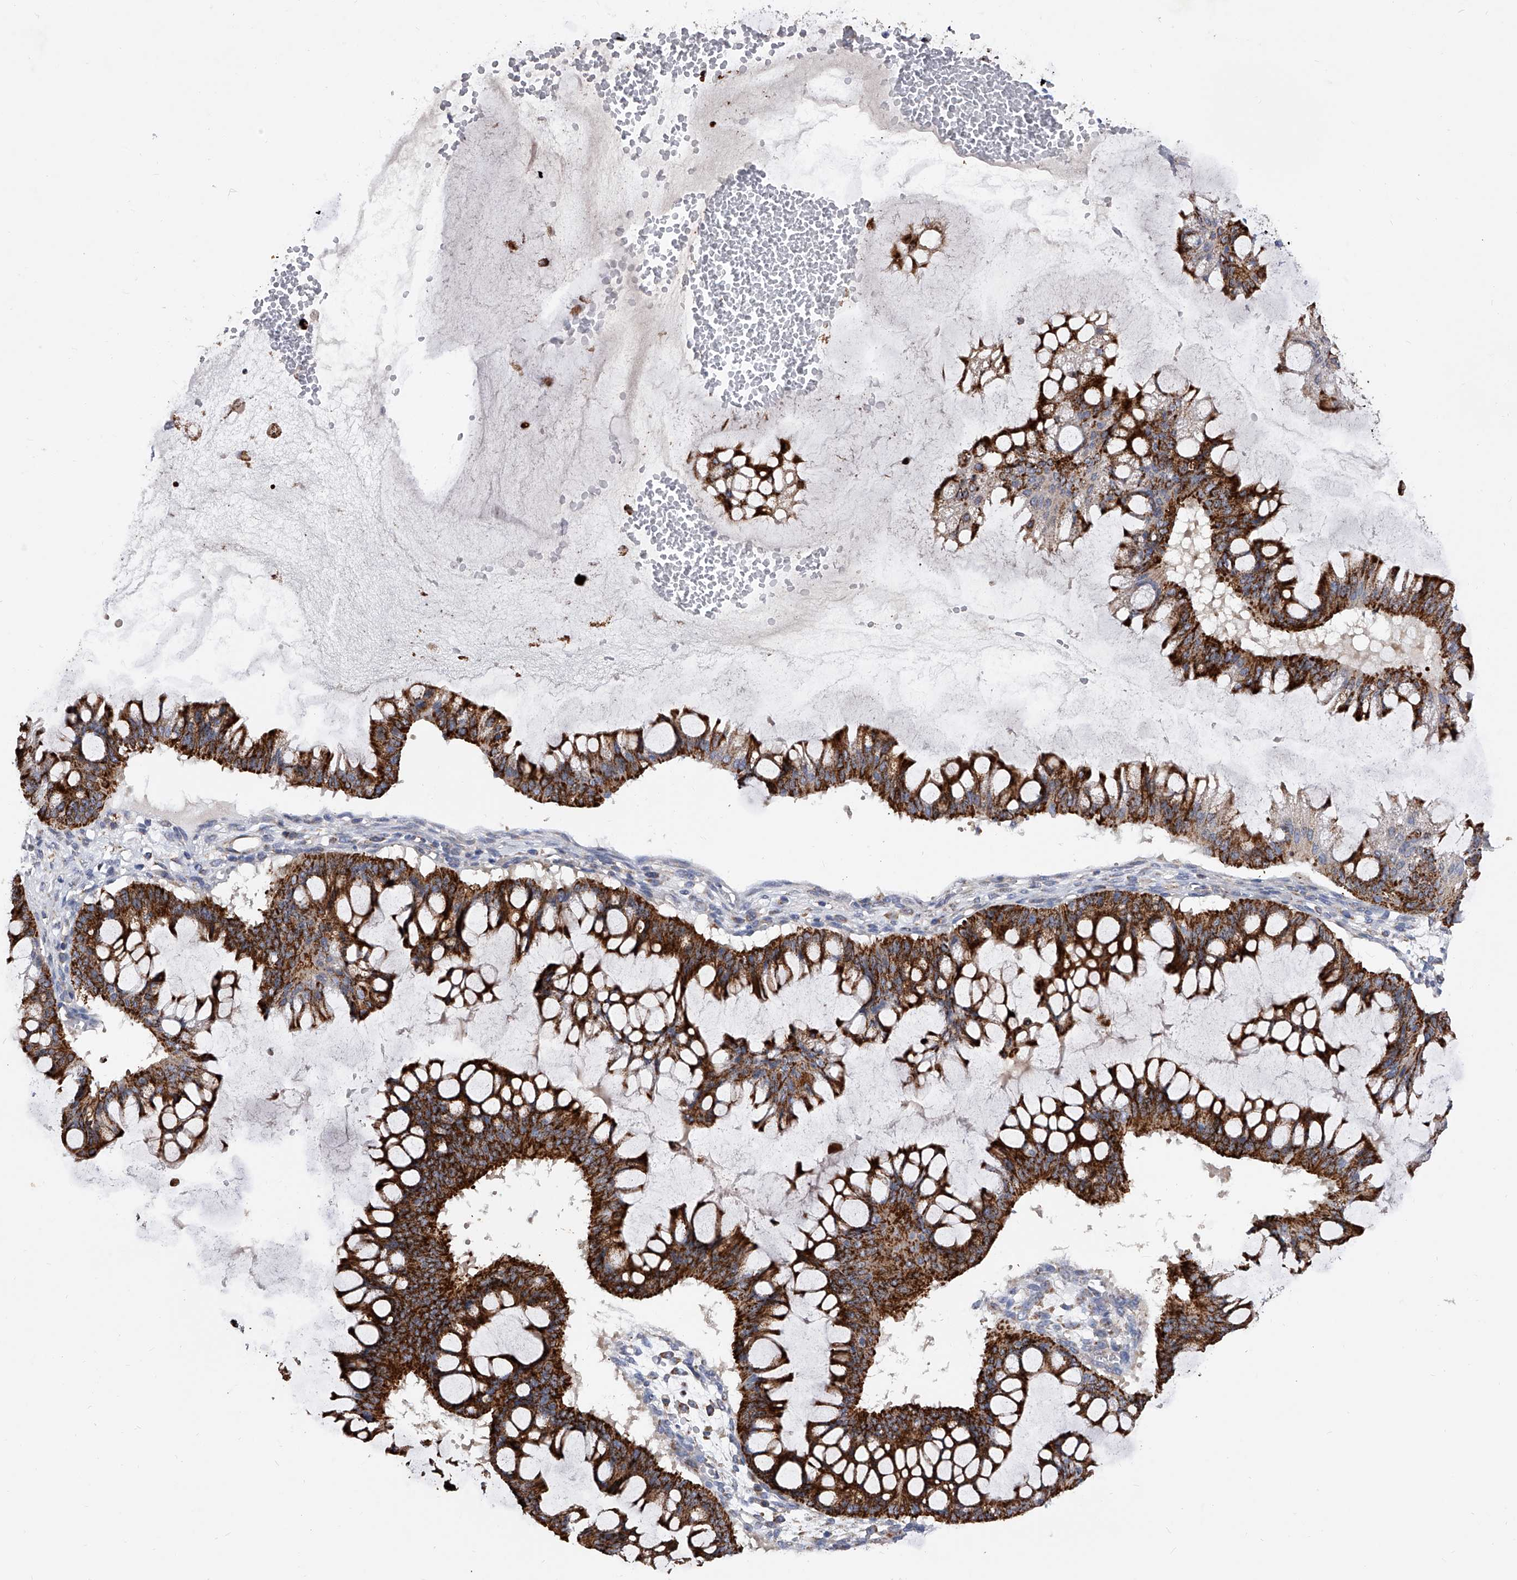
{"staining": {"intensity": "strong", "quantity": ">75%", "location": "cytoplasmic/membranous"}, "tissue": "ovarian cancer", "cell_type": "Tumor cells", "image_type": "cancer", "snomed": [{"axis": "morphology", "description": "Cystadenocarcinoma, mucinous, NOS"}, {"axis": "topography", "description": "Ovary"}], "caption": "Mucinous cystadenocarcinoma (ovarian) stained for a protein (brown) displays strong cytoplasmic/membranous positive positivity in approximately >75% of tumor cells.", "gene": "PDSS2", "patient": {"sex": "female", "age": 73}}